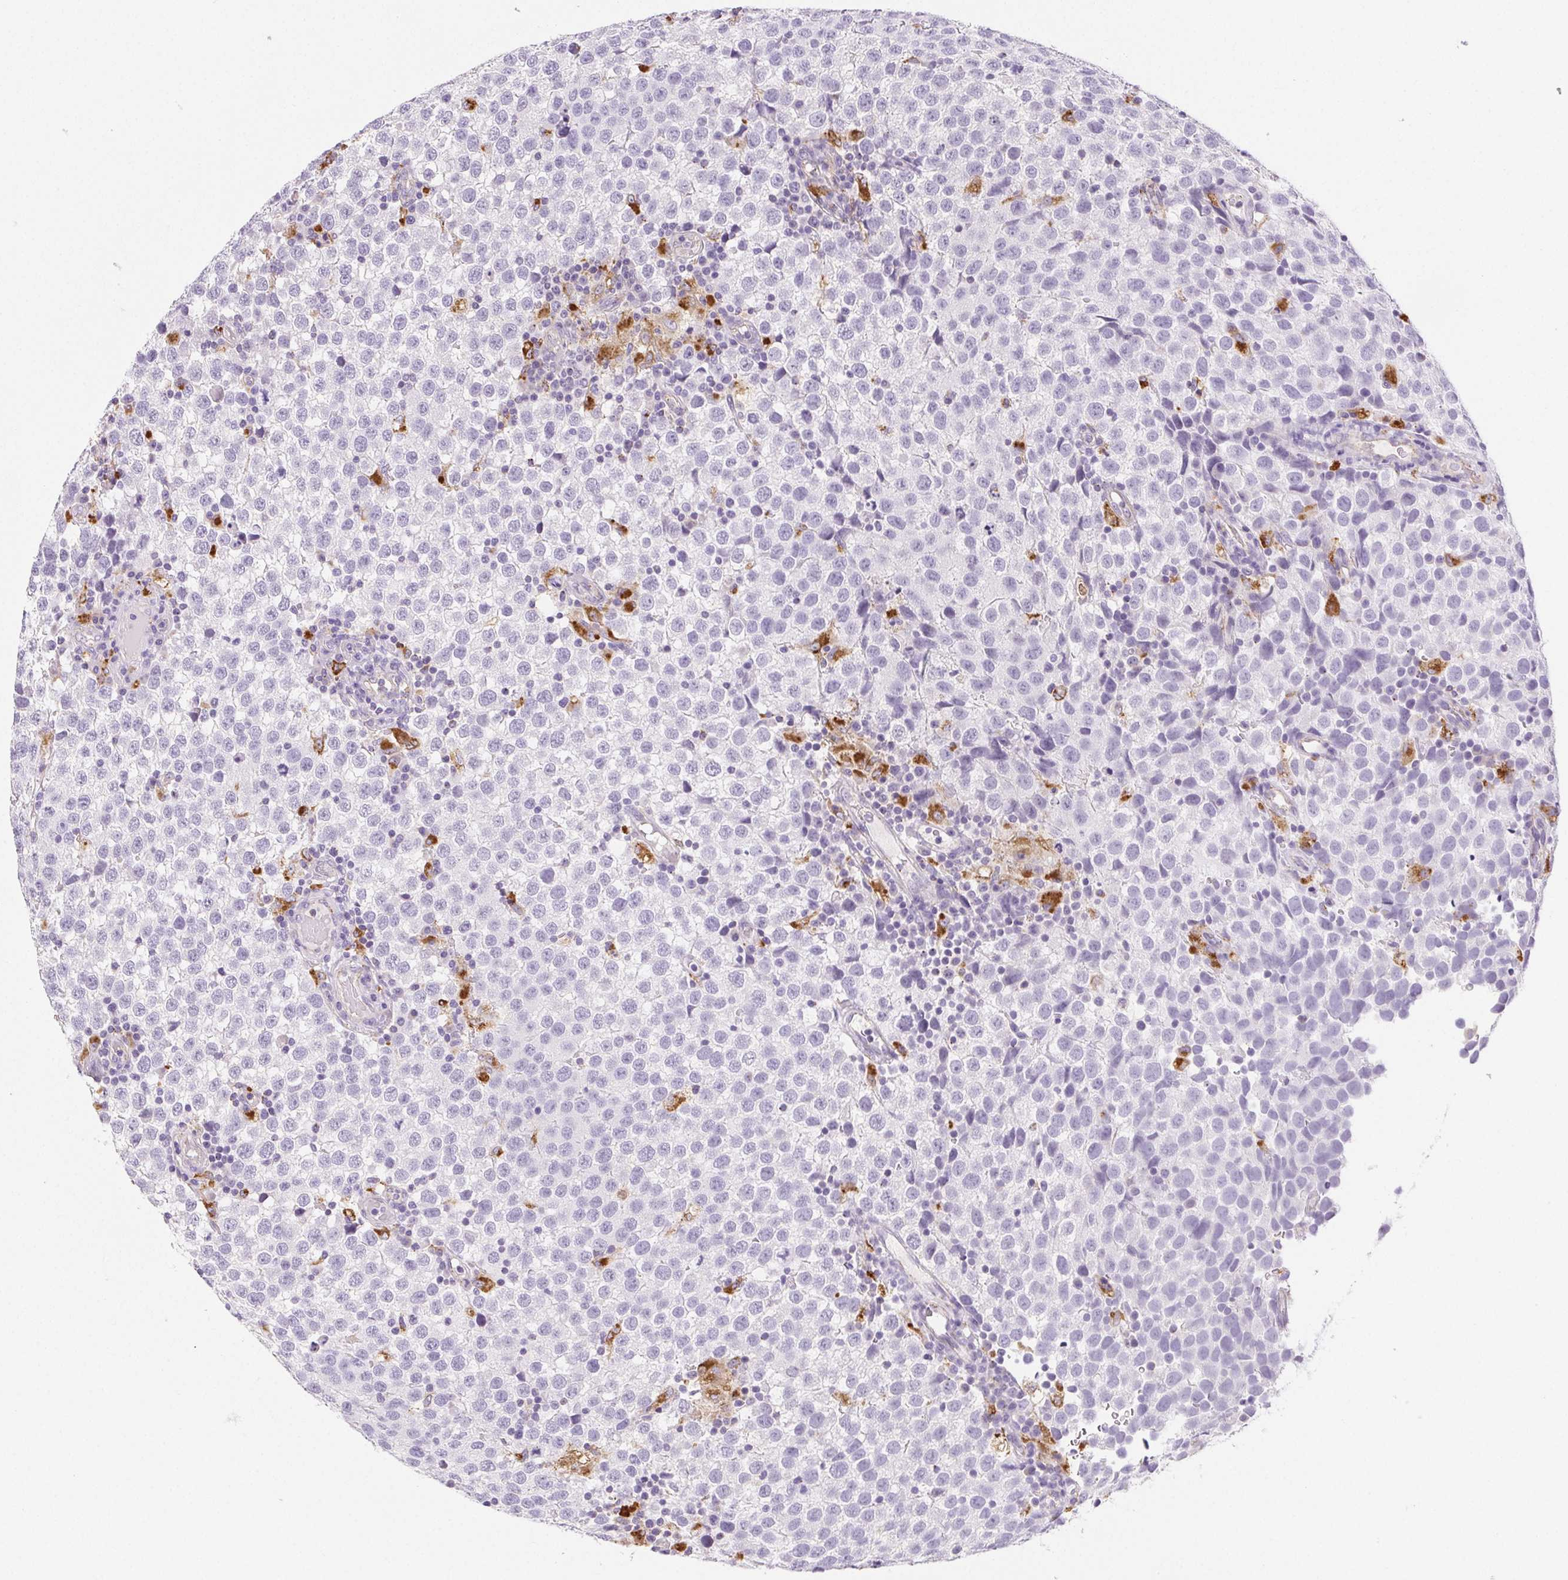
{"staining": {"intensity": "negative", "quantity": "none", "location": "none"}, "tissue": "testis cancer", "cell_type": "Tumor cells", "image_type": "cancer", "snomed": [{"axis": "morphology", "description": "Seminoma, NOS"}, {"axis": "topography", "description": "Testis"}], "caption": "High power microscopy histopathology image of an immunohistochemistry image of testis seminoma, revealing no significant staining in tumor cells. The staining was performed using DAB to visualize the protein expression in brown, while the nuclei were stained in blue with hematoxylin (Magnification: 20x).", "gene": "LIPA", "patient": {"sex": "male", "age": 34}}